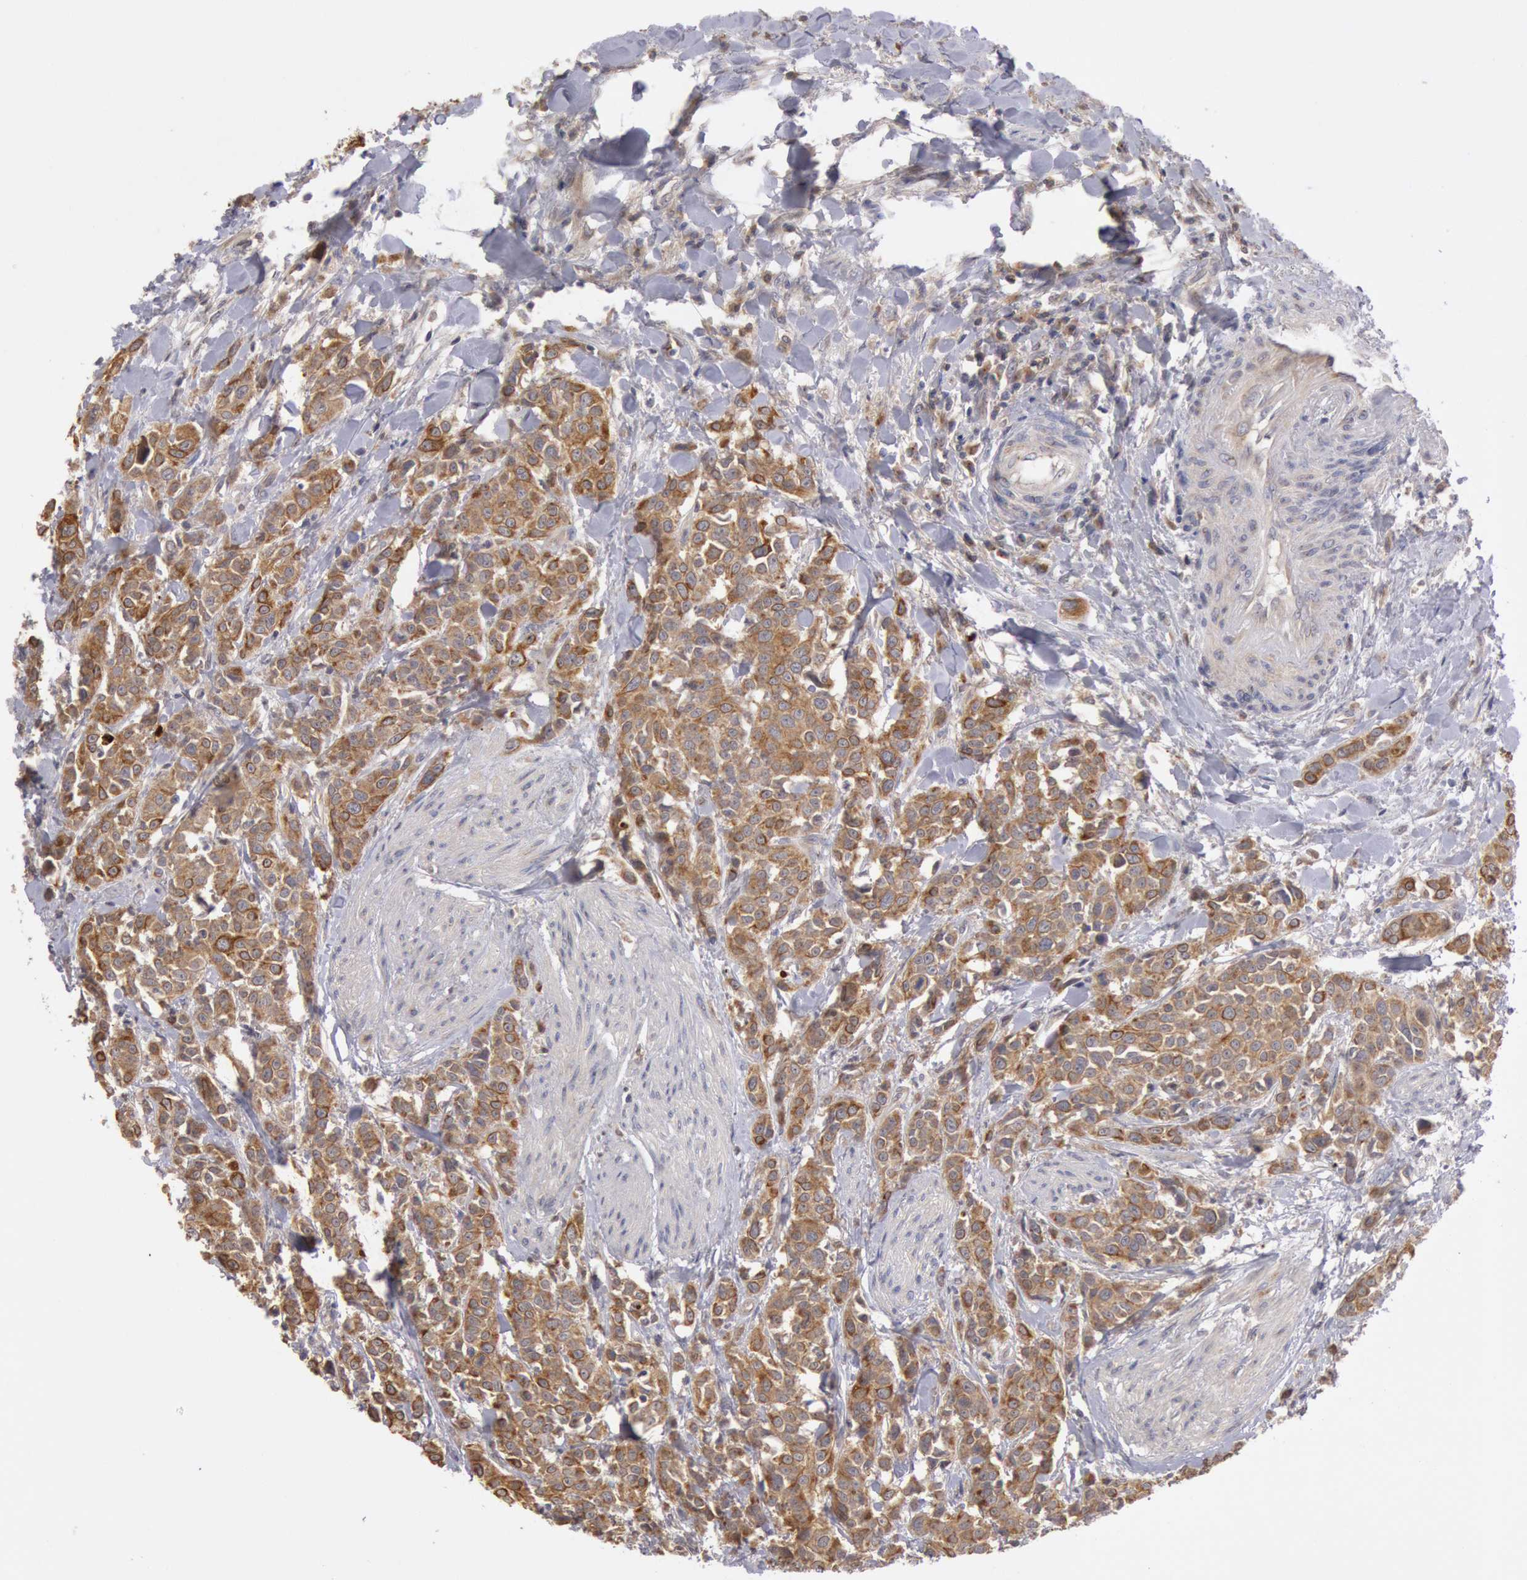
{"staining": {"intensity": "strong", "quantity": ">75%", "location": "cytoplasmic/membranous"}, "tissue": "urothelial cancer", "cell_type": "Tumor cells", "image_type": "cancer", "snomed": [{"axis": "morphology", "description": "Urothelial carcinoma, High grade"}, {"axis": "topography", "description": "Urinary bladder"}], "caption": "Urothelial cancer was stained to show a protein in brown. There is high levels of strong cytoplasmic/membranous positivity in about >75% of tumor cells.", "gene": "PLA2G6", "patient": {"sex": "male", "age": 56}}